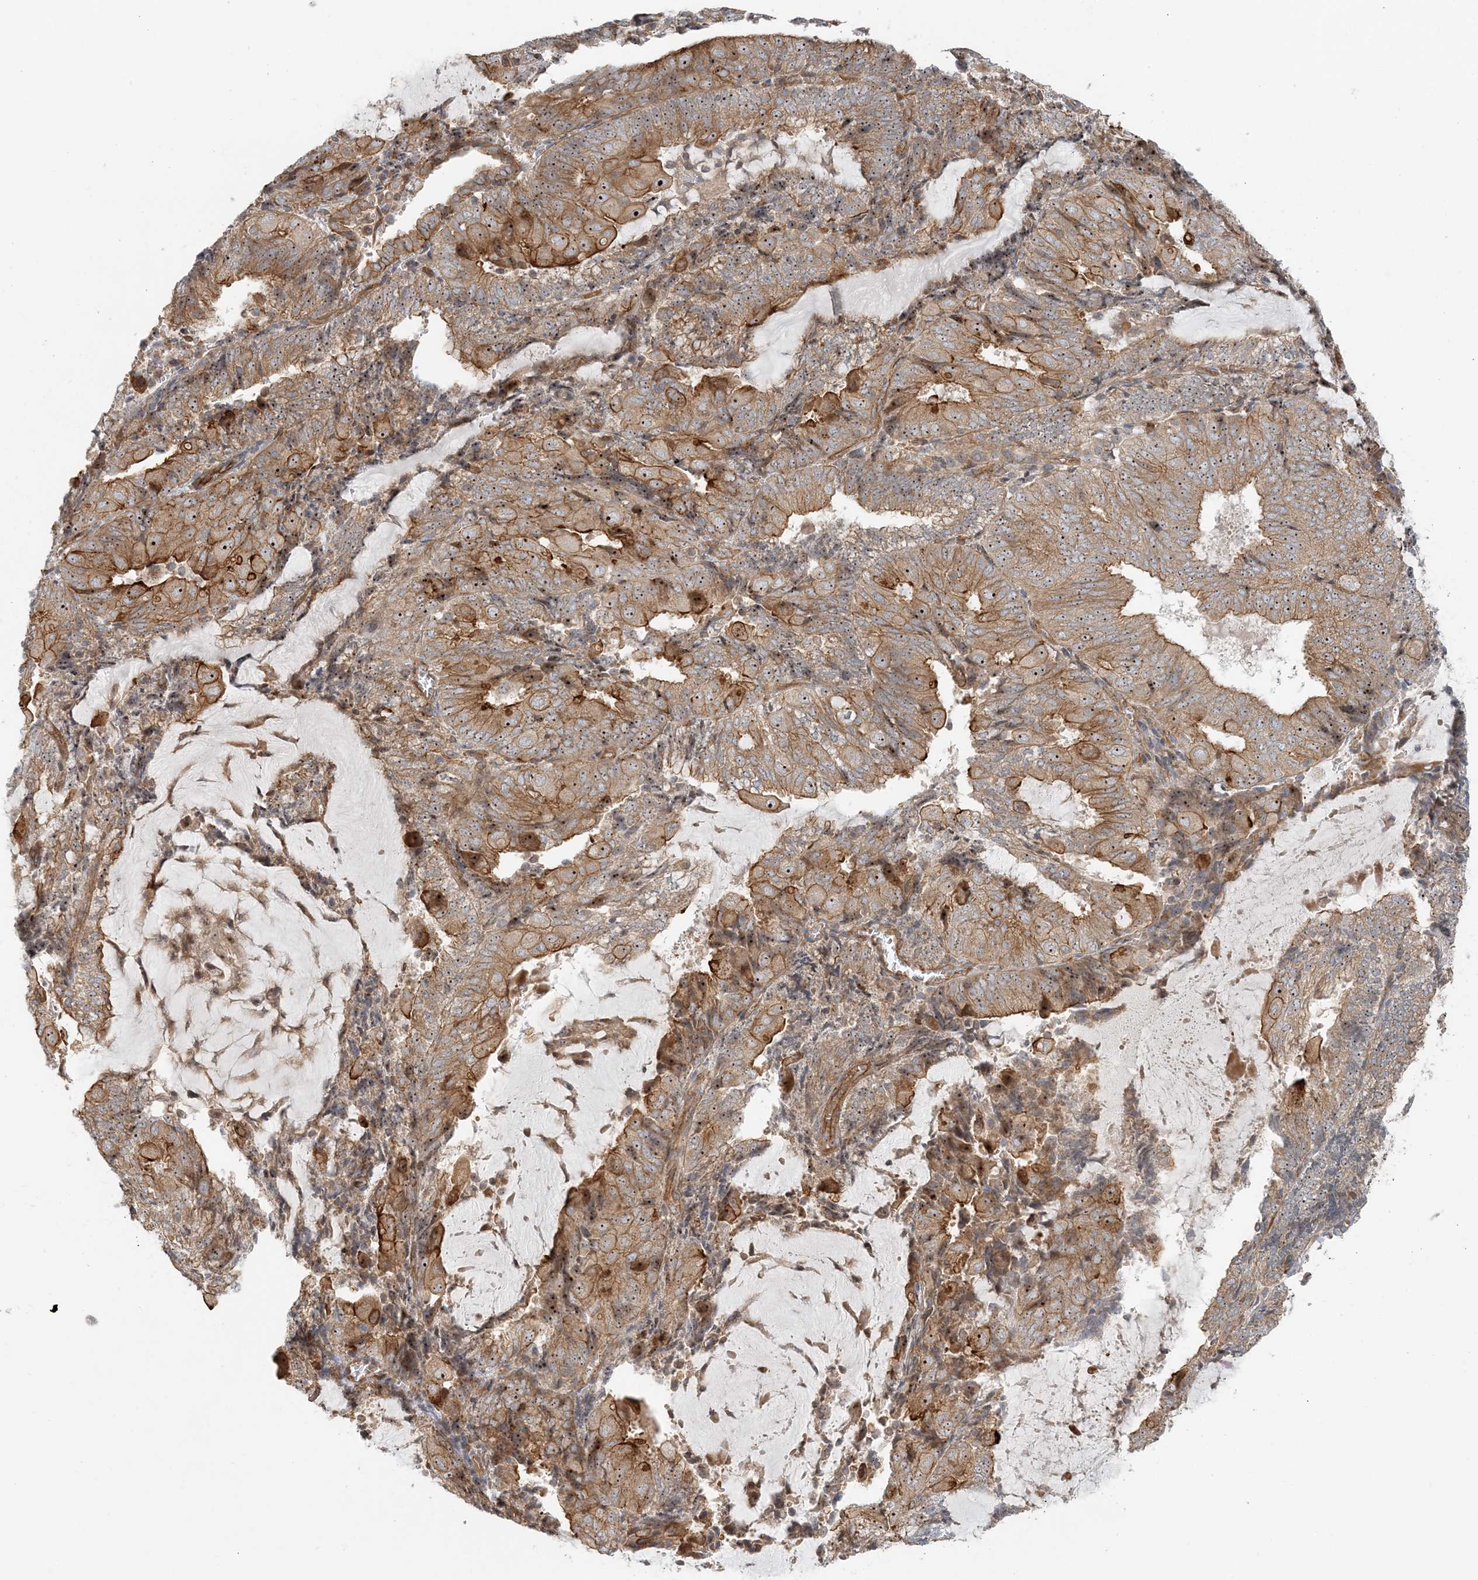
{"staining": {"intensity": "moderate", "quantity": ">75%", "location": "cytoplasmic/membranous,nuclear"}, "tissue": "endometrial cancer", "cell_type": "Tumor cells", "image_type": "cancer", "snomed": [{"axis": "morphology", "description": "Adenocarcinoma, NOS"}, {"axis": "topography", "description": "Endometrium"}], "caption": "Tumor cells exhibit medium levels of moderate cytoplasmic/membranous and nuclear staining in approximately >75% of cells in human adenocarcinoma (endometrial). The staining was performed using DAB (3,3'-diaminobenzidine) to visualize the protein expression in brown, while the nuclei were stained in blue with hematoxylin (Magnification: 20x).", "gene": "MYL5", "patient": {"sex": "female", "age": 81}}